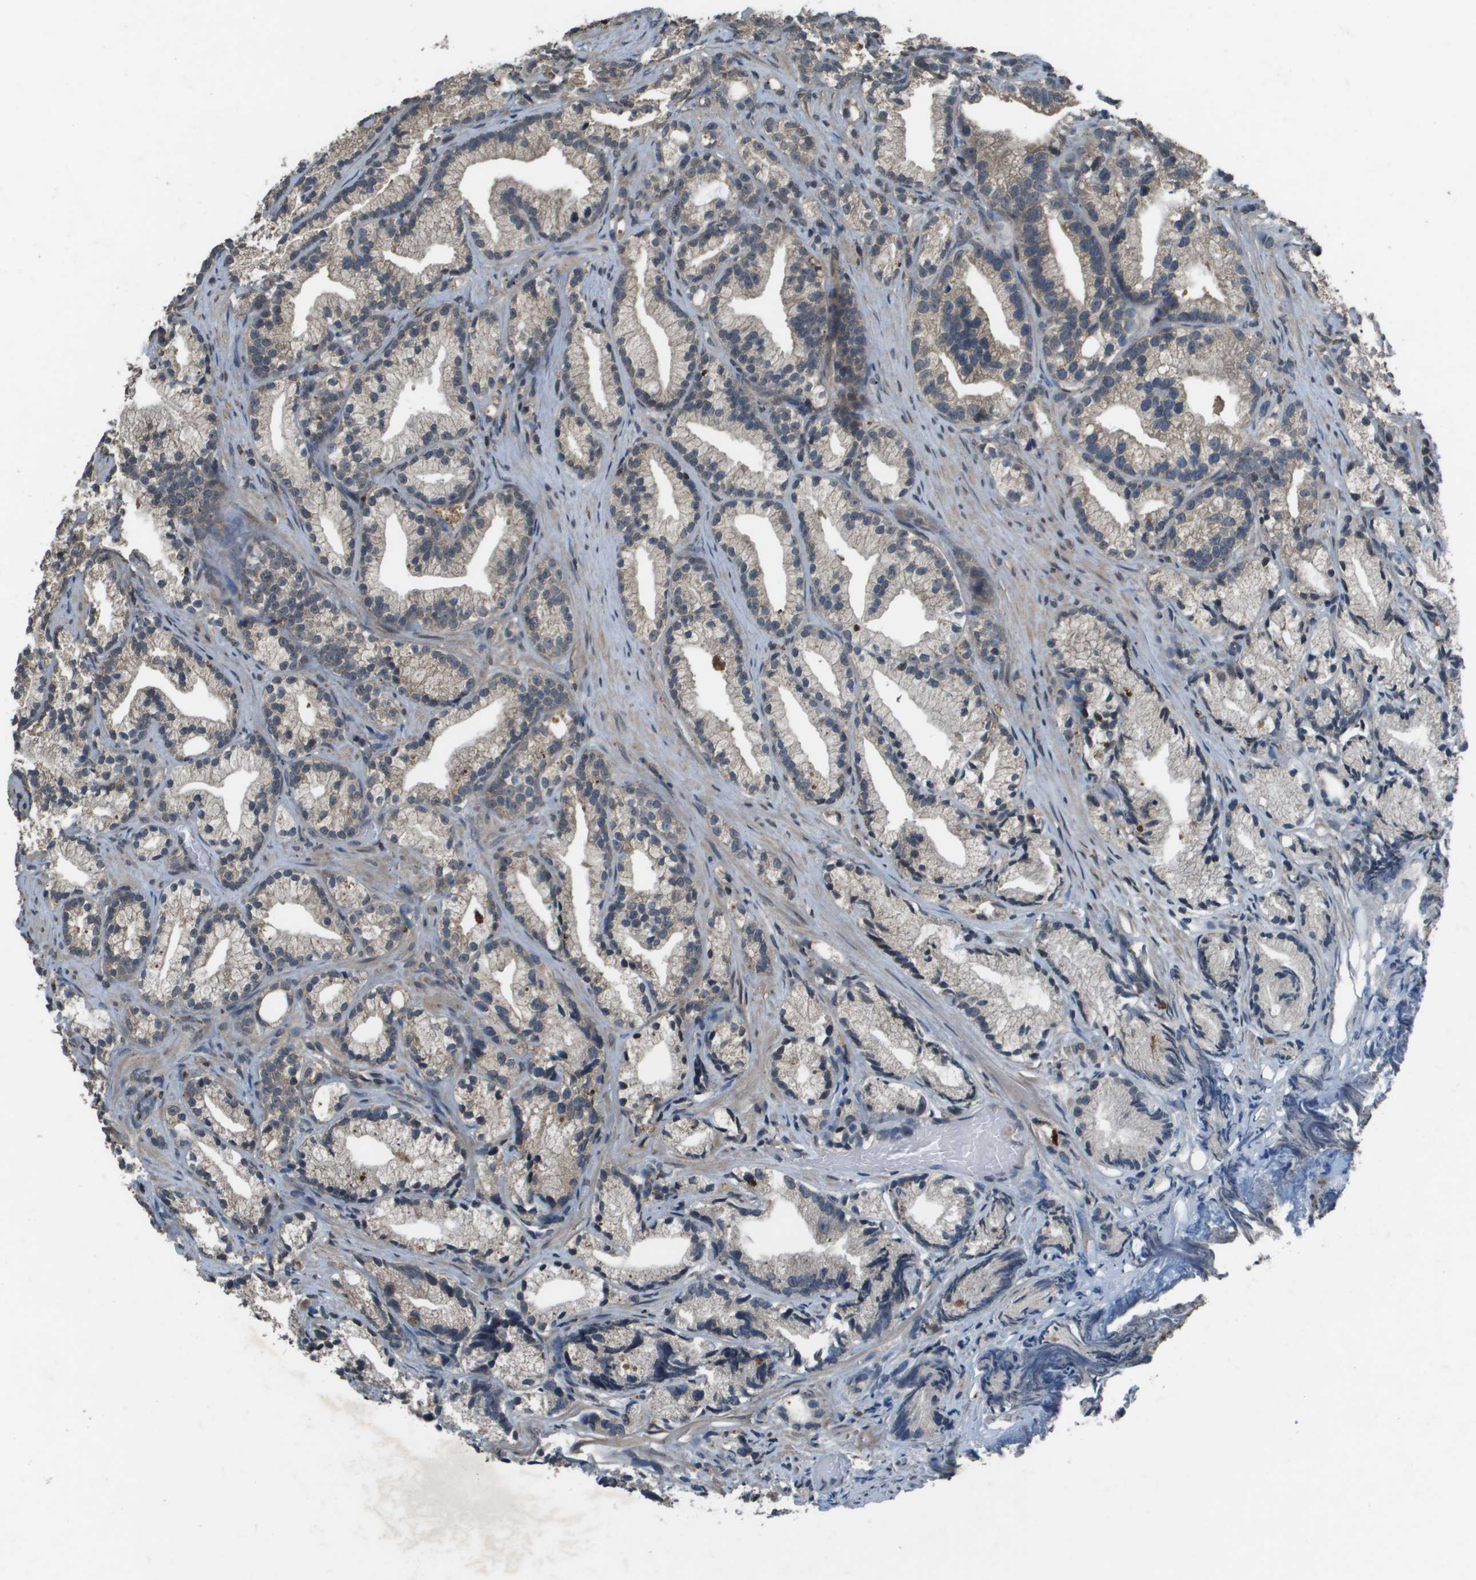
{"staining": {"intensity": "weak", "quantity": "25%-75%", "location": "cytoplasmic/membranous"}, "tissue": "prostate cancer", "cell_type": "Tumor cells", "image_type": "cancer", "snomed": [{"axis": "morphology", "description": "Adenocarcinoma, Low grade"}, {"axis": "topography", "description": "Prostate"}], "caption": "Immunohistochemistry (IHC) image of neoplastic tissue: human prostate cancer stained using immunohistochemistry reveals low levels of weak protein expression localized specifically in the cytoplasmic/membranous of tumor cells, appearing as a cytoplasmic/membranous brown color.", "gene": "GOSR2", "patient": {"sex": "male", "age": 89}}